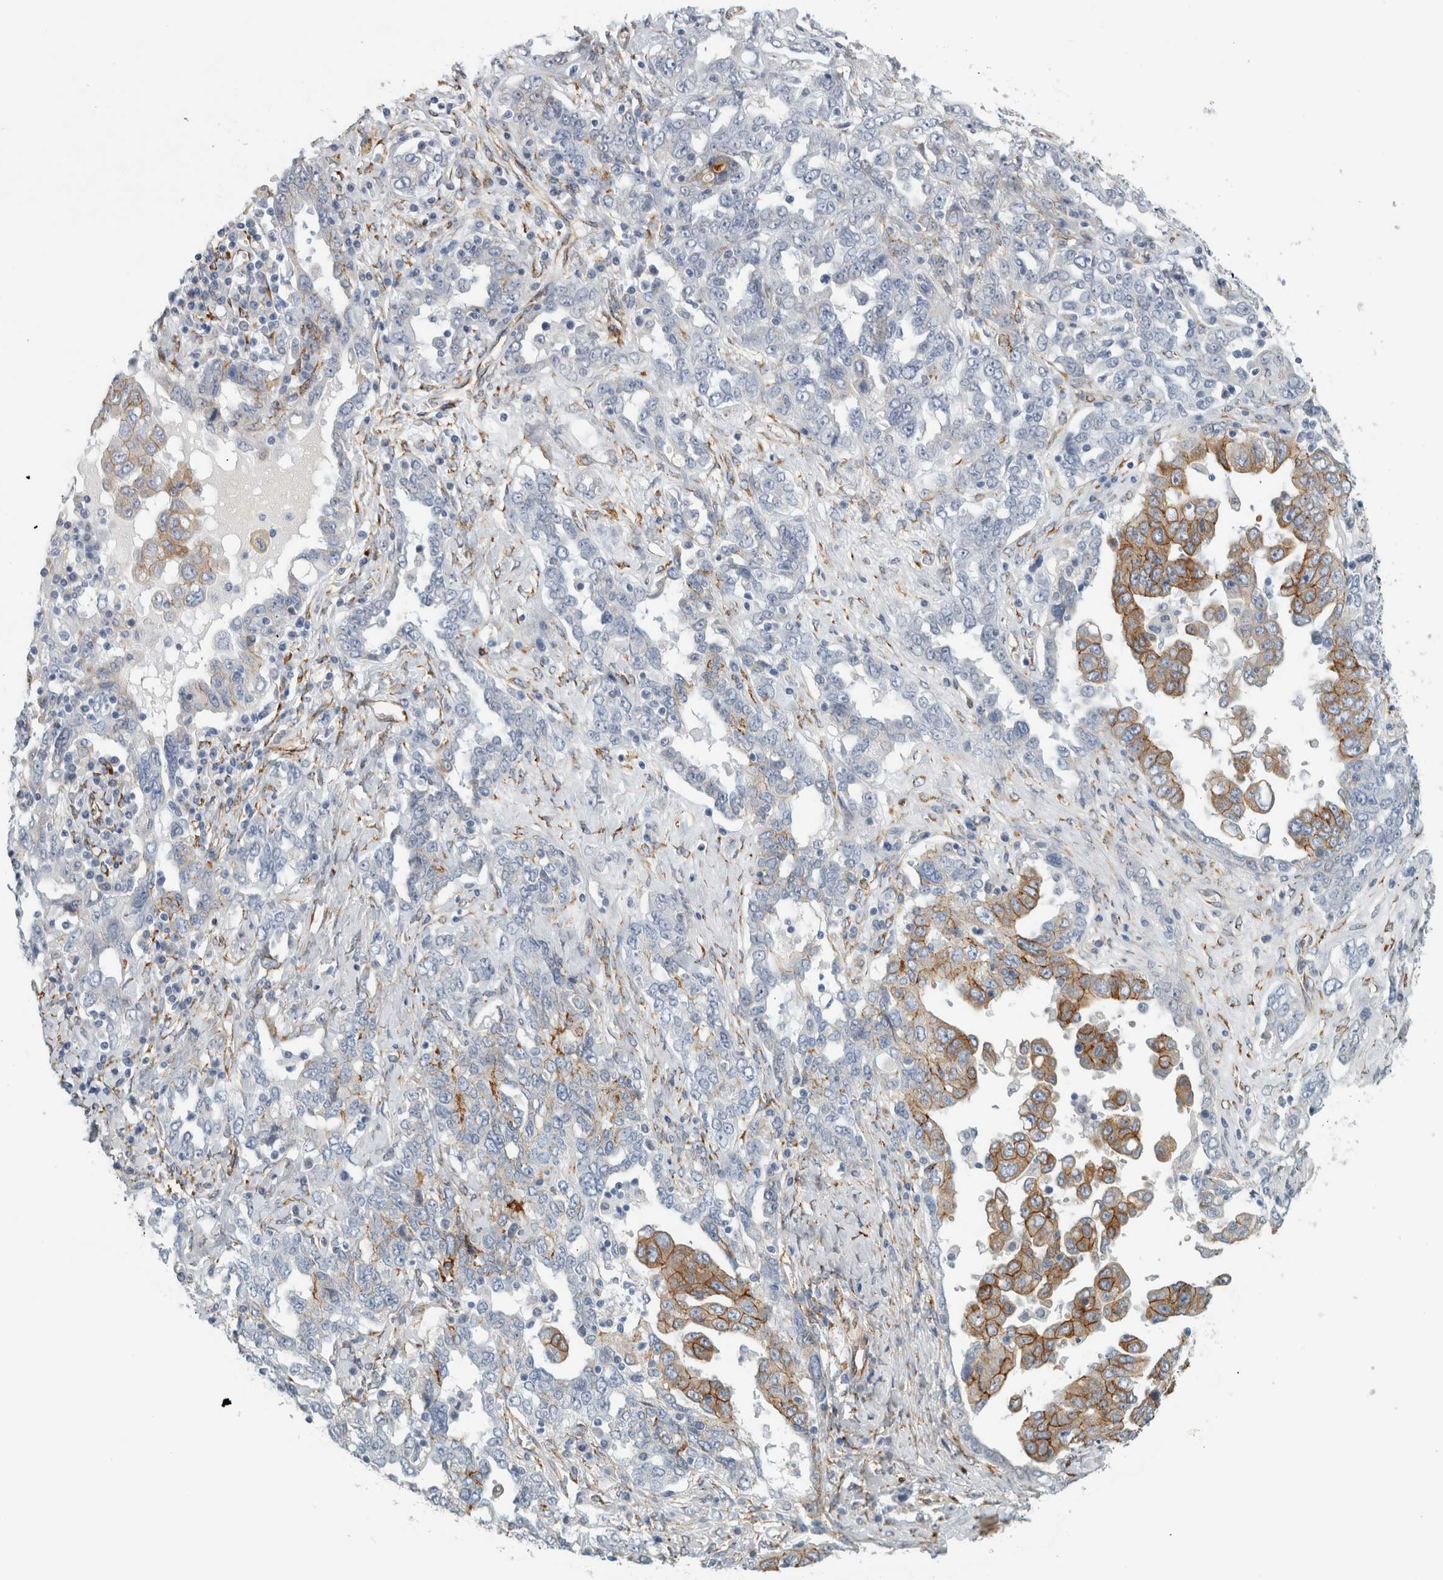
{"staining": {"intensity": "moderate", "quantity": "25%-75%", "location": "cytoplasmic/membranous"}, "tissue": "ovarian cancer", "cell_type": "Tumor cells", "image_type": "cancer", "snomed": [{"axis": "morphology", "description": "Carcinoma, endometroid"}, {"axis": "topography", "description": "Ovary"}], "caption": "An image showing moderate cytoplasmic/membranous staining in about 25%-75% of tumor cells in ovarian cancer (endometroid carcinoma), as visualized by brown immunohistochemical staining.", "gene": "B3GNT3", "patient": {"sex": "female", "age": 62}}